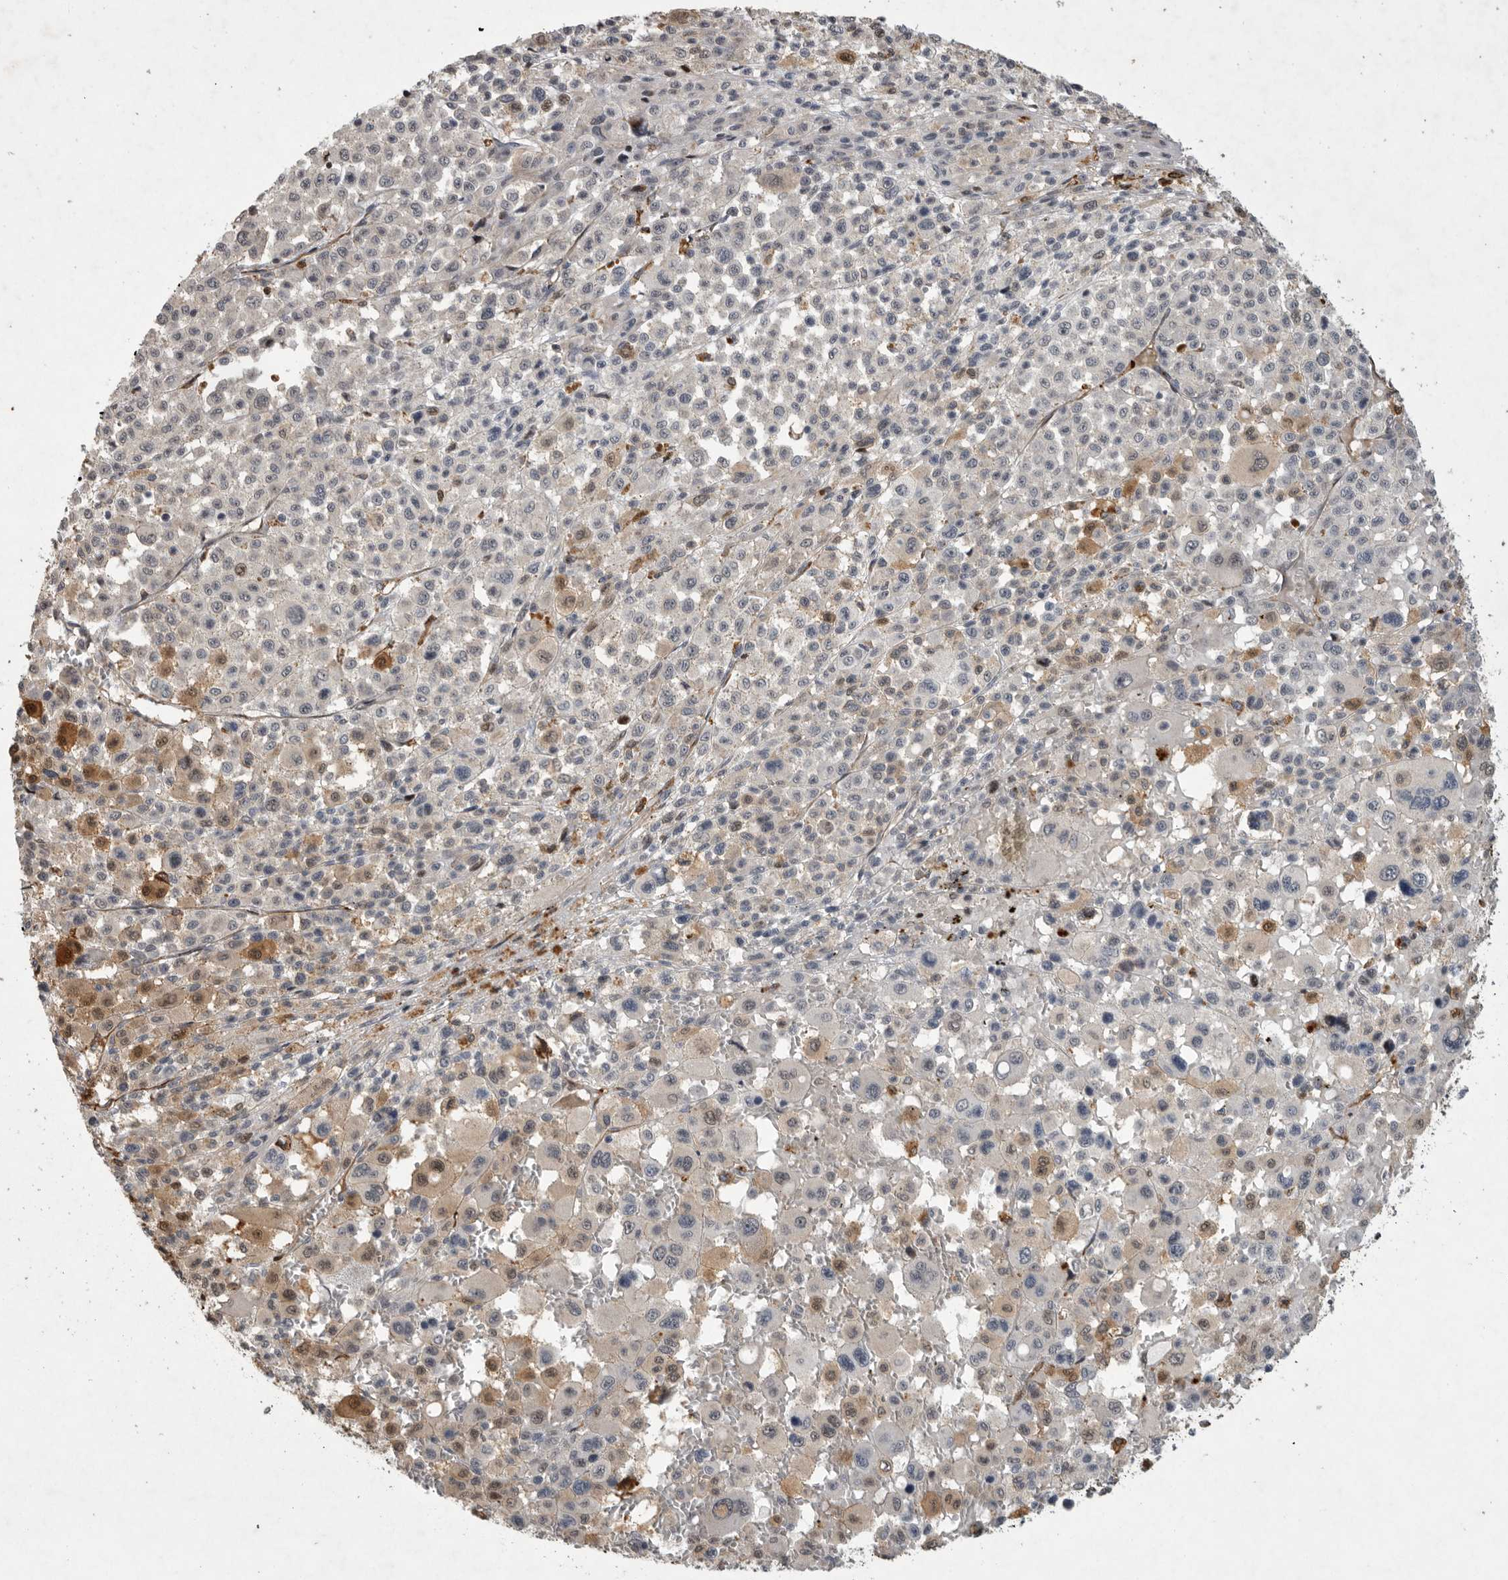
{"staining": {"intensity": "moderate", "quantity": "25%-75%", "location": "cytoplasmic/membranous"}, "tissue": "melanoma", "cell_type": "Tumor cells", "image_type": "cancer", "snomed": [{"axis": "morphology", "description": "Malignant melanoma, Metastatic site"}, {"axis": "topography", "description": "Skin"}], "caption": "Melanoma tissue reveals moderate cytoplasmic/membranous expression in approximately 25%-75% of tumor cells", "gene": "MPDZ", "patient": {"sex": "female", "age": 74}}